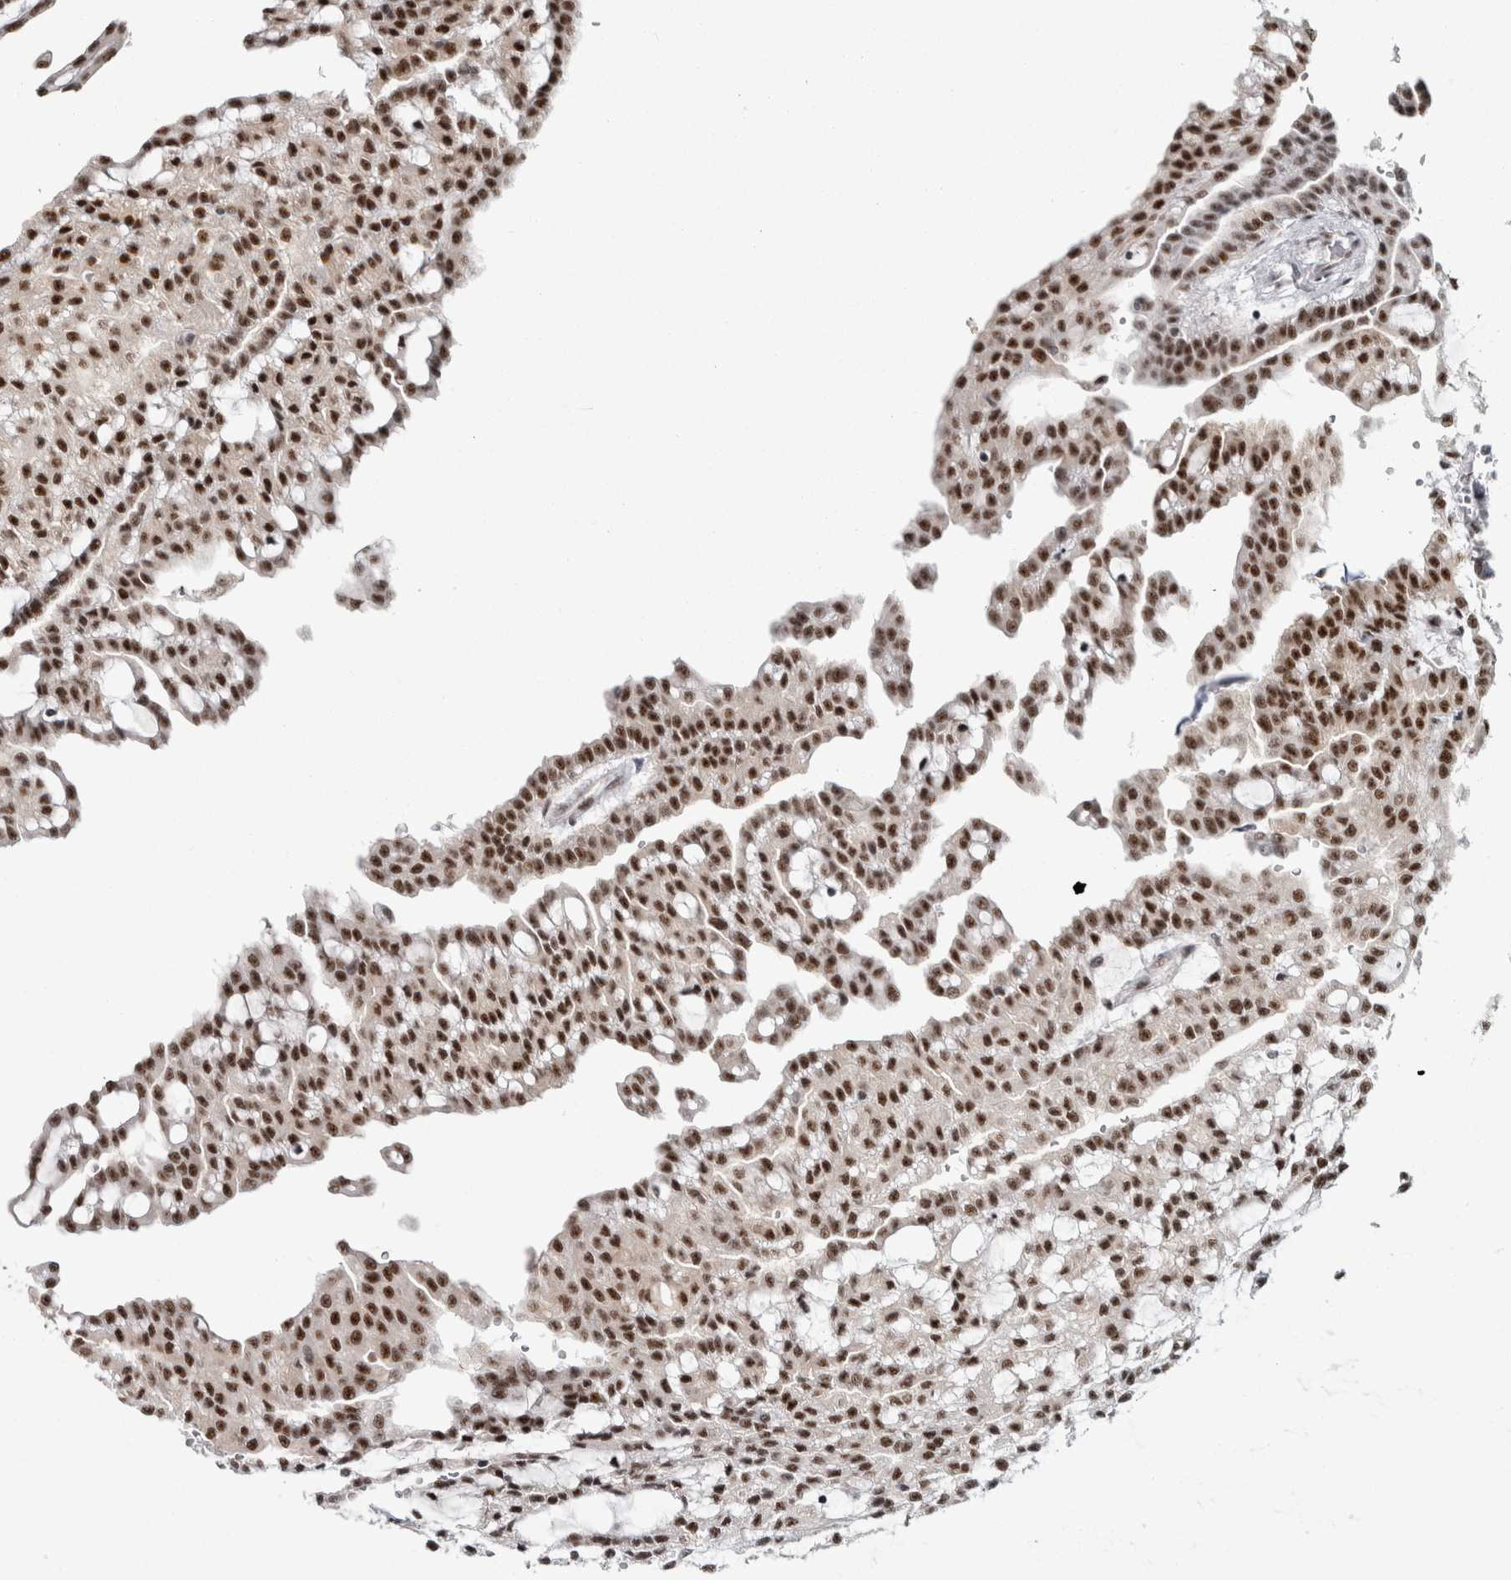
{"staining": {"intensity": "strong", "quantity": ">75%", "location": "nuclear"}, "tissue": "renal cancer", "cell_type": "Tumor cells", "image_type": "cancer", "snomed": [{"axis": "morphology", "description": "Adenocarcinoma, NOS"}, {"axis": "topography", "description": "Kidney"}], "caption": "This is an image of immunohistochemistry staining of adenocarcinoma (renal), which shows strong positivity in the nuclear of tumor cells.", "gene": "MKNK1", "patient": {"sex": "male", "age": 63}}